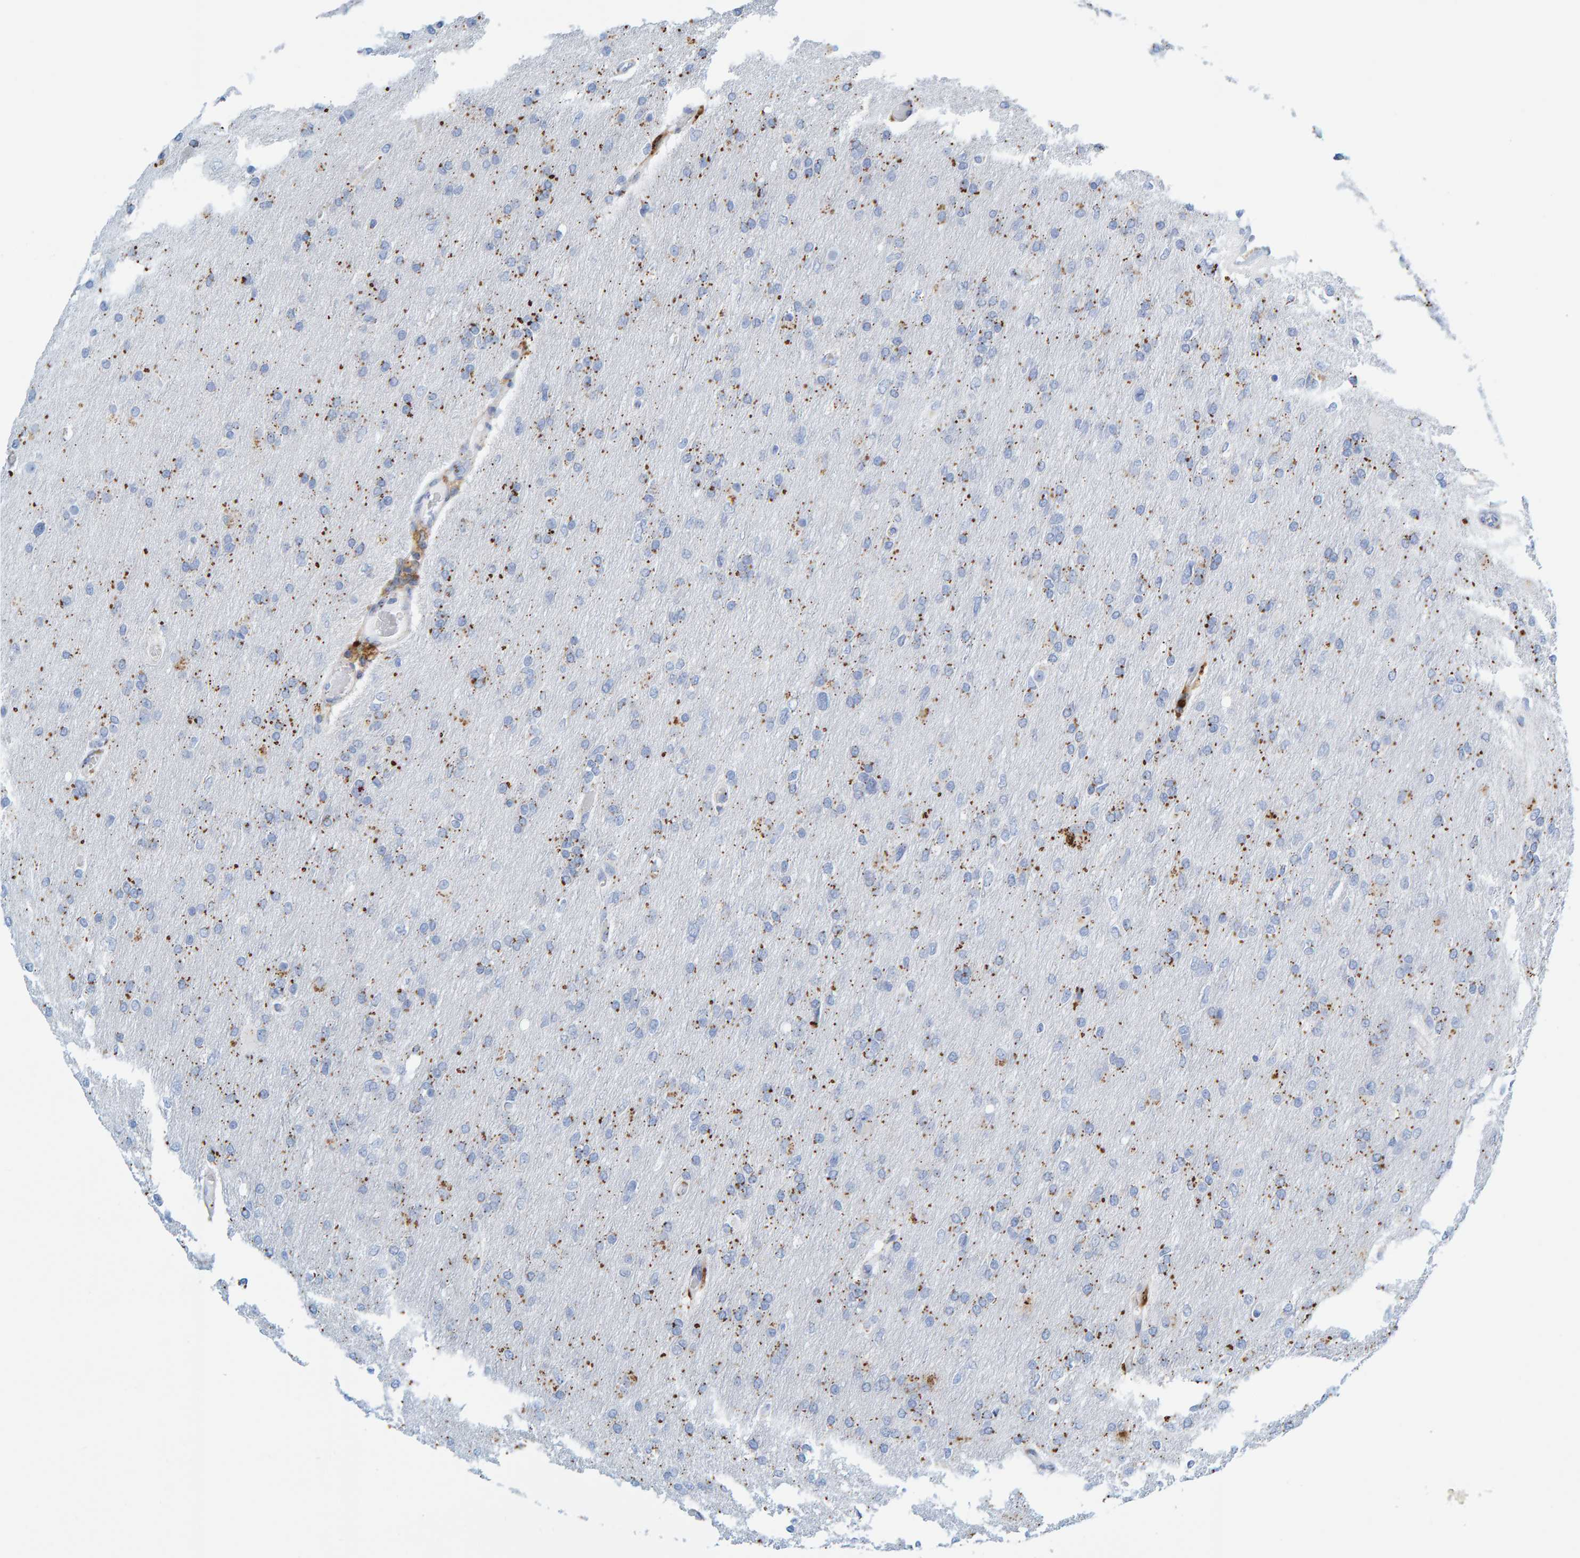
{"staining": {"intensity": "negative", "quantity": "none", "location": "none"}, "tissue": "glioma", "cell_type": "Tumor cells", "image_type": "cancer", "snomed": [{"axis": "morphology", "description": "Glioma, malignant, High grade"}, {"axis": "topography", "description": "Cerebral cortex"}], "caption": "The IHC micrograph has no significant staining in tumor cells of malignant glioma (high-grade) tissue.", "gene": "BIN3", "patient": {"sex": "female", "age": 36}}